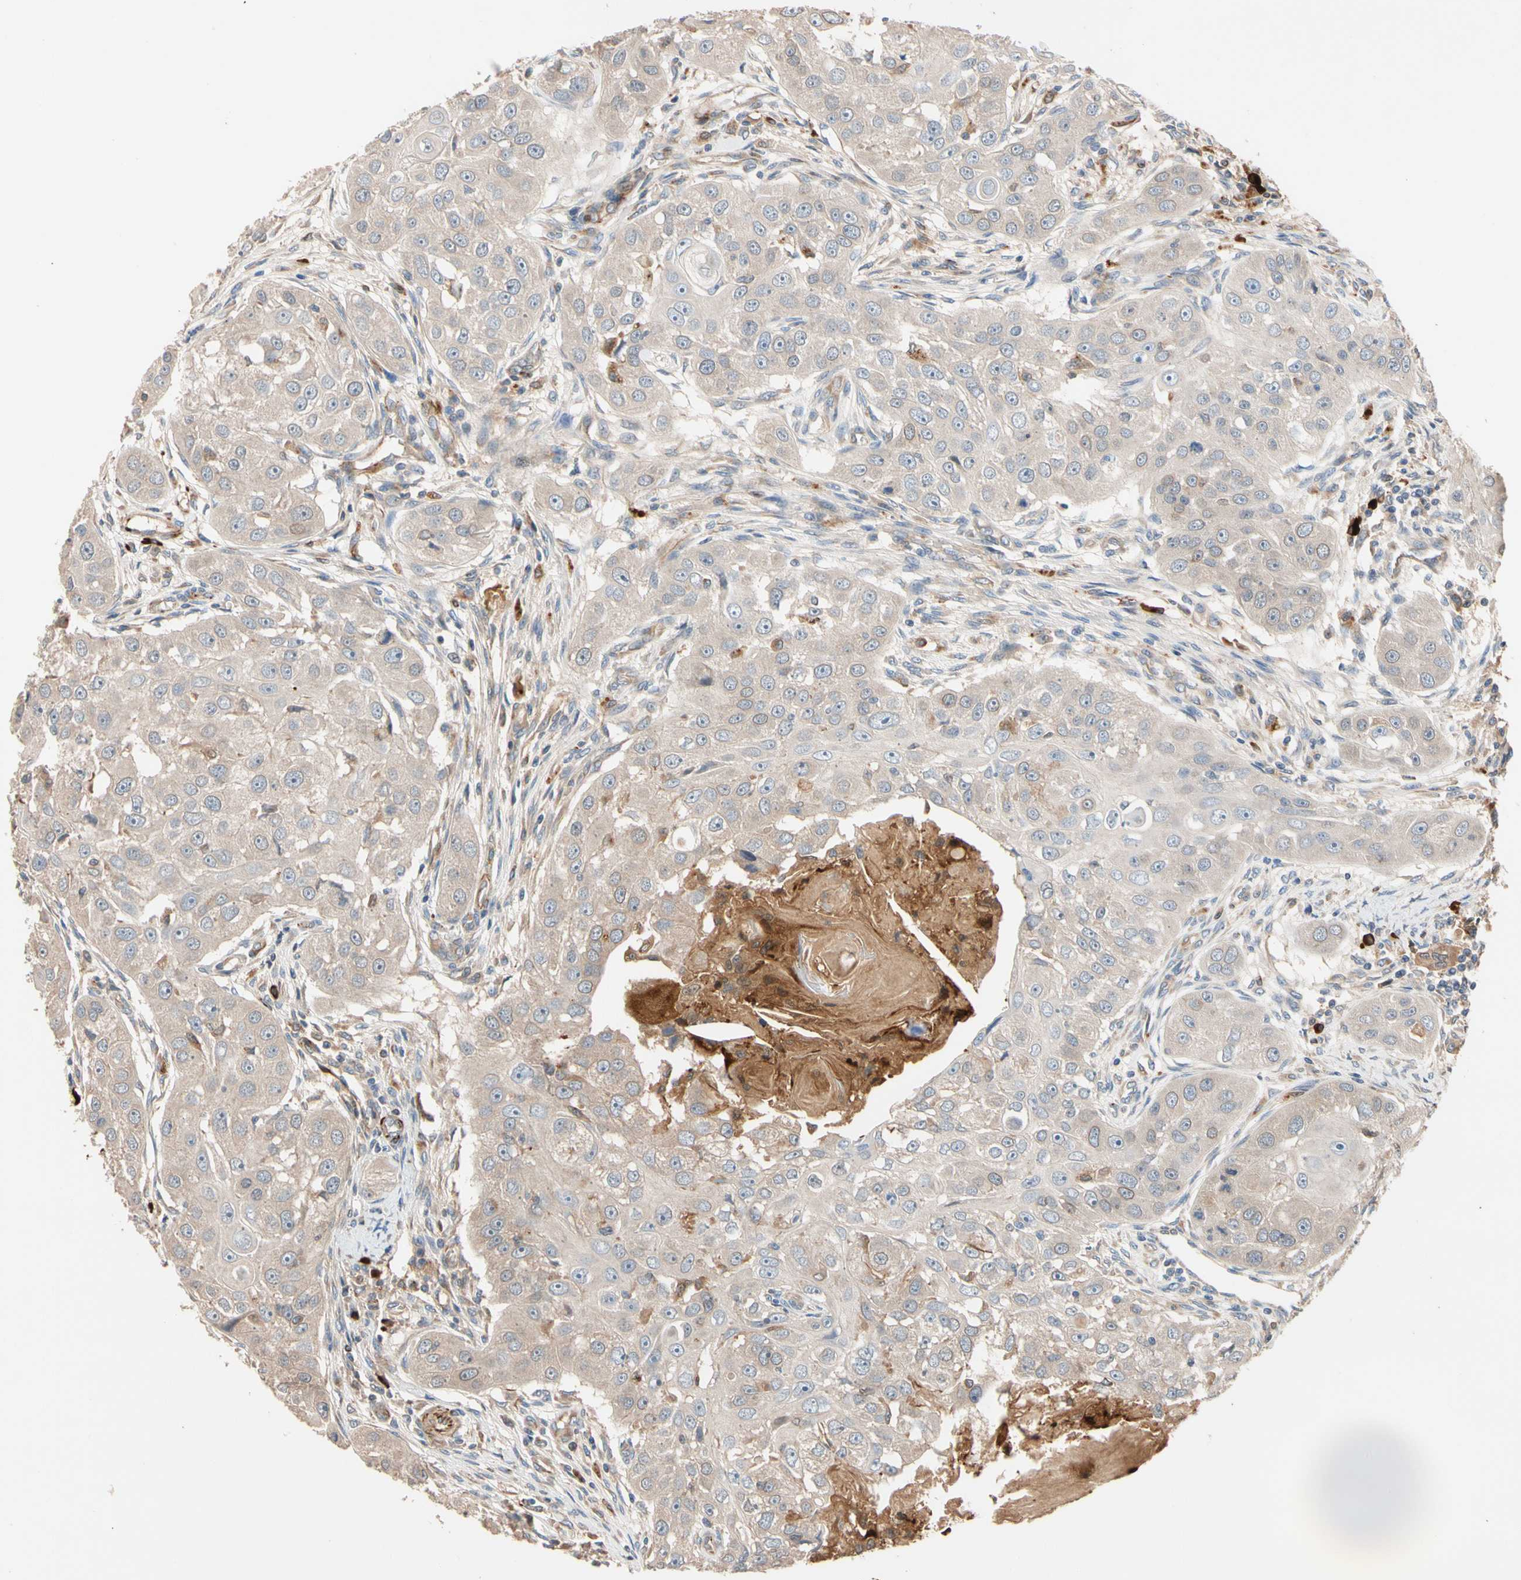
{"staining": {"intensity": "weak", "quantity": ">75%", "location": "cytoplasmic/membranous"}, "tissue": "head and neck cancer", "cell_type": "Tumor cells", "image_type": "cancer", "snomed": [{"axis": "morphology", "description": "Normal tissue, NOS"}, {"axis": "morphology", "description": "Squamous cell carcinoma, NOS"}, {"axis": "topography", "description": "Skeletal muscle"}, {"axis": "topography", "description": "Head-Neck"}], "caption": "Brown immunohistochemical staining in human head and neck squamous cell carcinoma demonstrates weak cytoplasmic/membranous expression in approximately >75% of tumor cells.", "gene": "FGD6", "patient": {"sex": "male", "age": 51}}